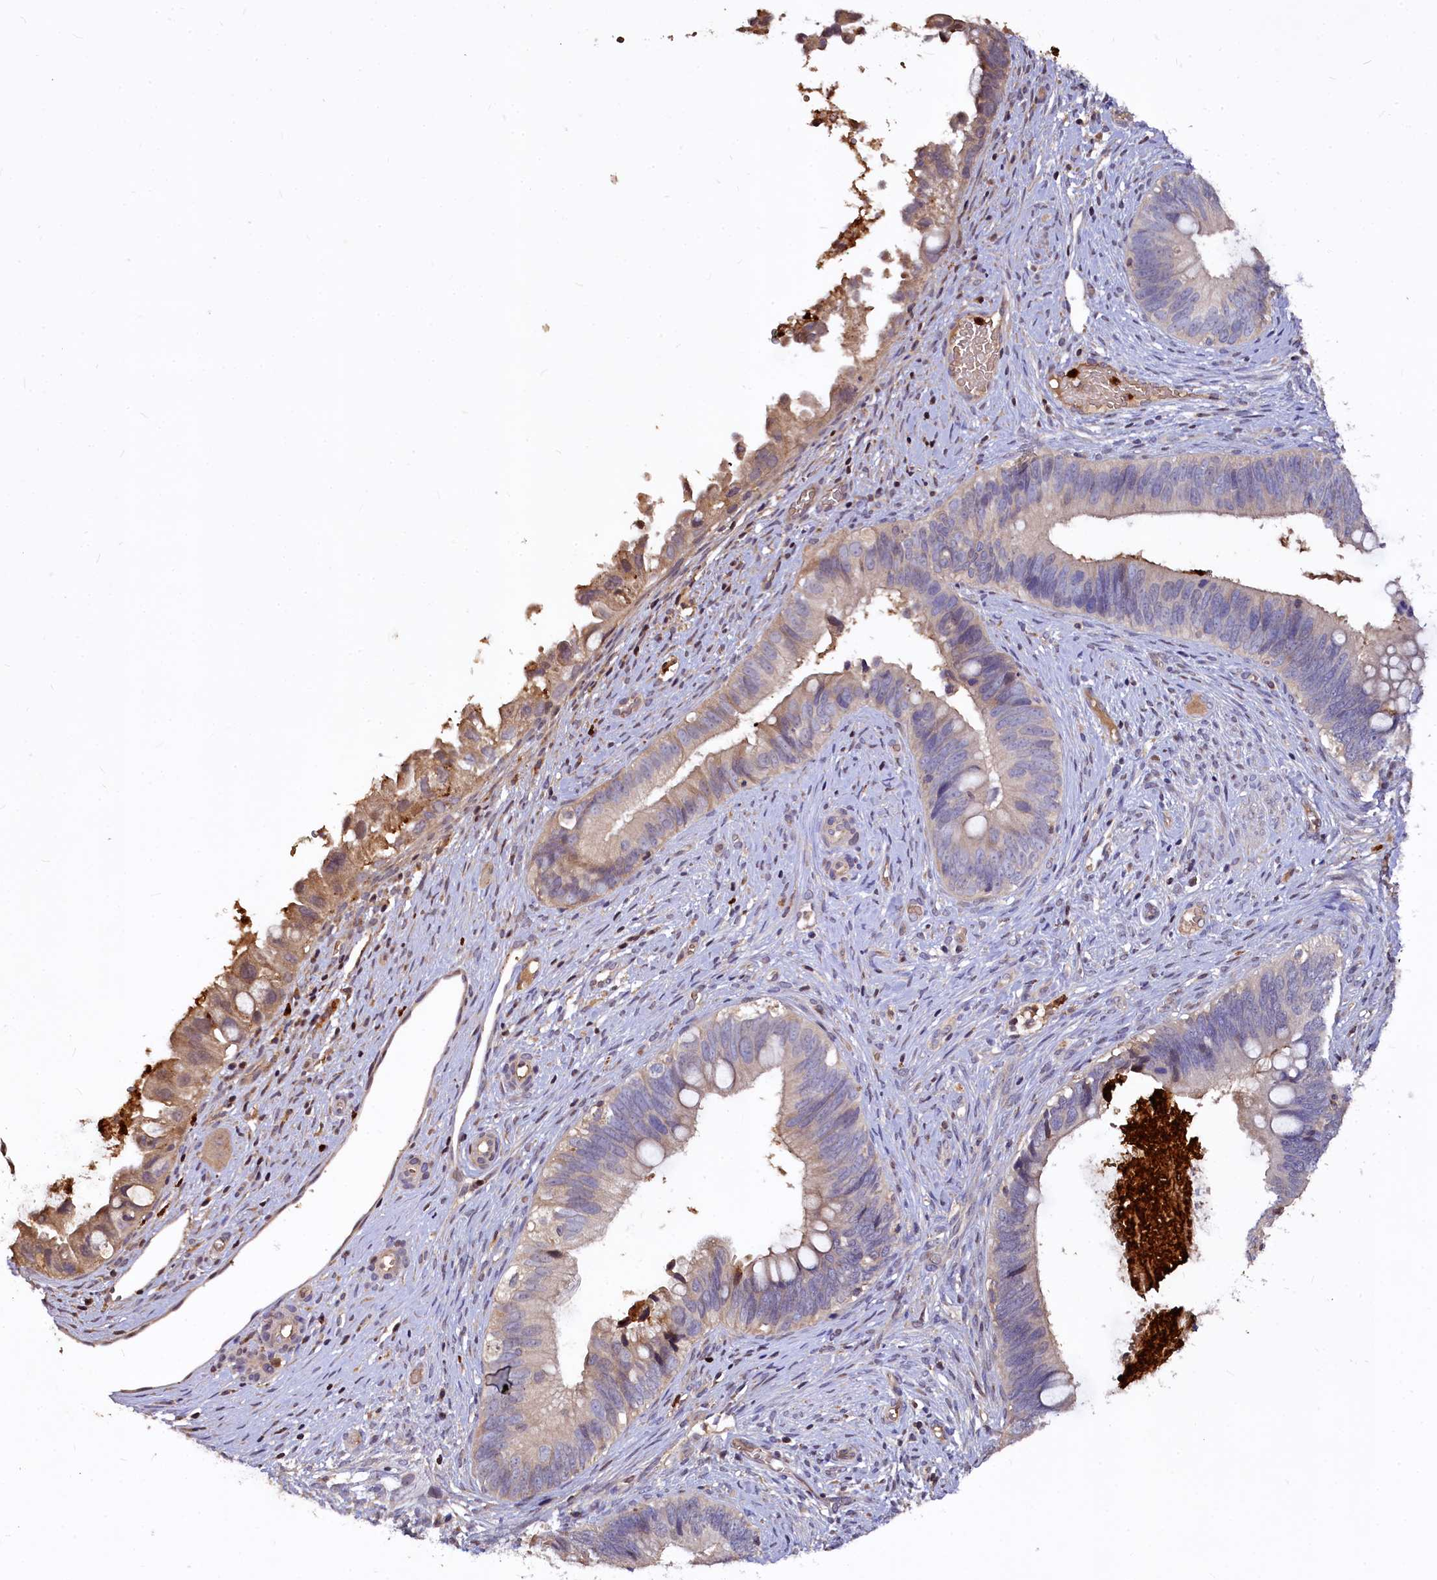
{"staining": {"intensity": "moderate", "quantity": "<25%", "location": "cytoplasmic/membranous"}, "tissue": "cervical cancer", "cell_type": "Tumor cells", "image_type": "cancer", "snomed": [{"axis": "morphology", "description": "Adenocarcinoma, NOS"}, {"axis": "topography", "description": "Cervix"}], "caption": "Immunohistochemical staining of adenocarcinoma (cervical) demonstrates moderate cytoplasmic/membranous protein staining in about <25% of tumor cells. (DAB (3,3'-diaminobenzidine) IHC, brown staining for protein, blue staining for nuclei).", "gene": "ATG101", "patient": {"sex": "female", "age": 42}}